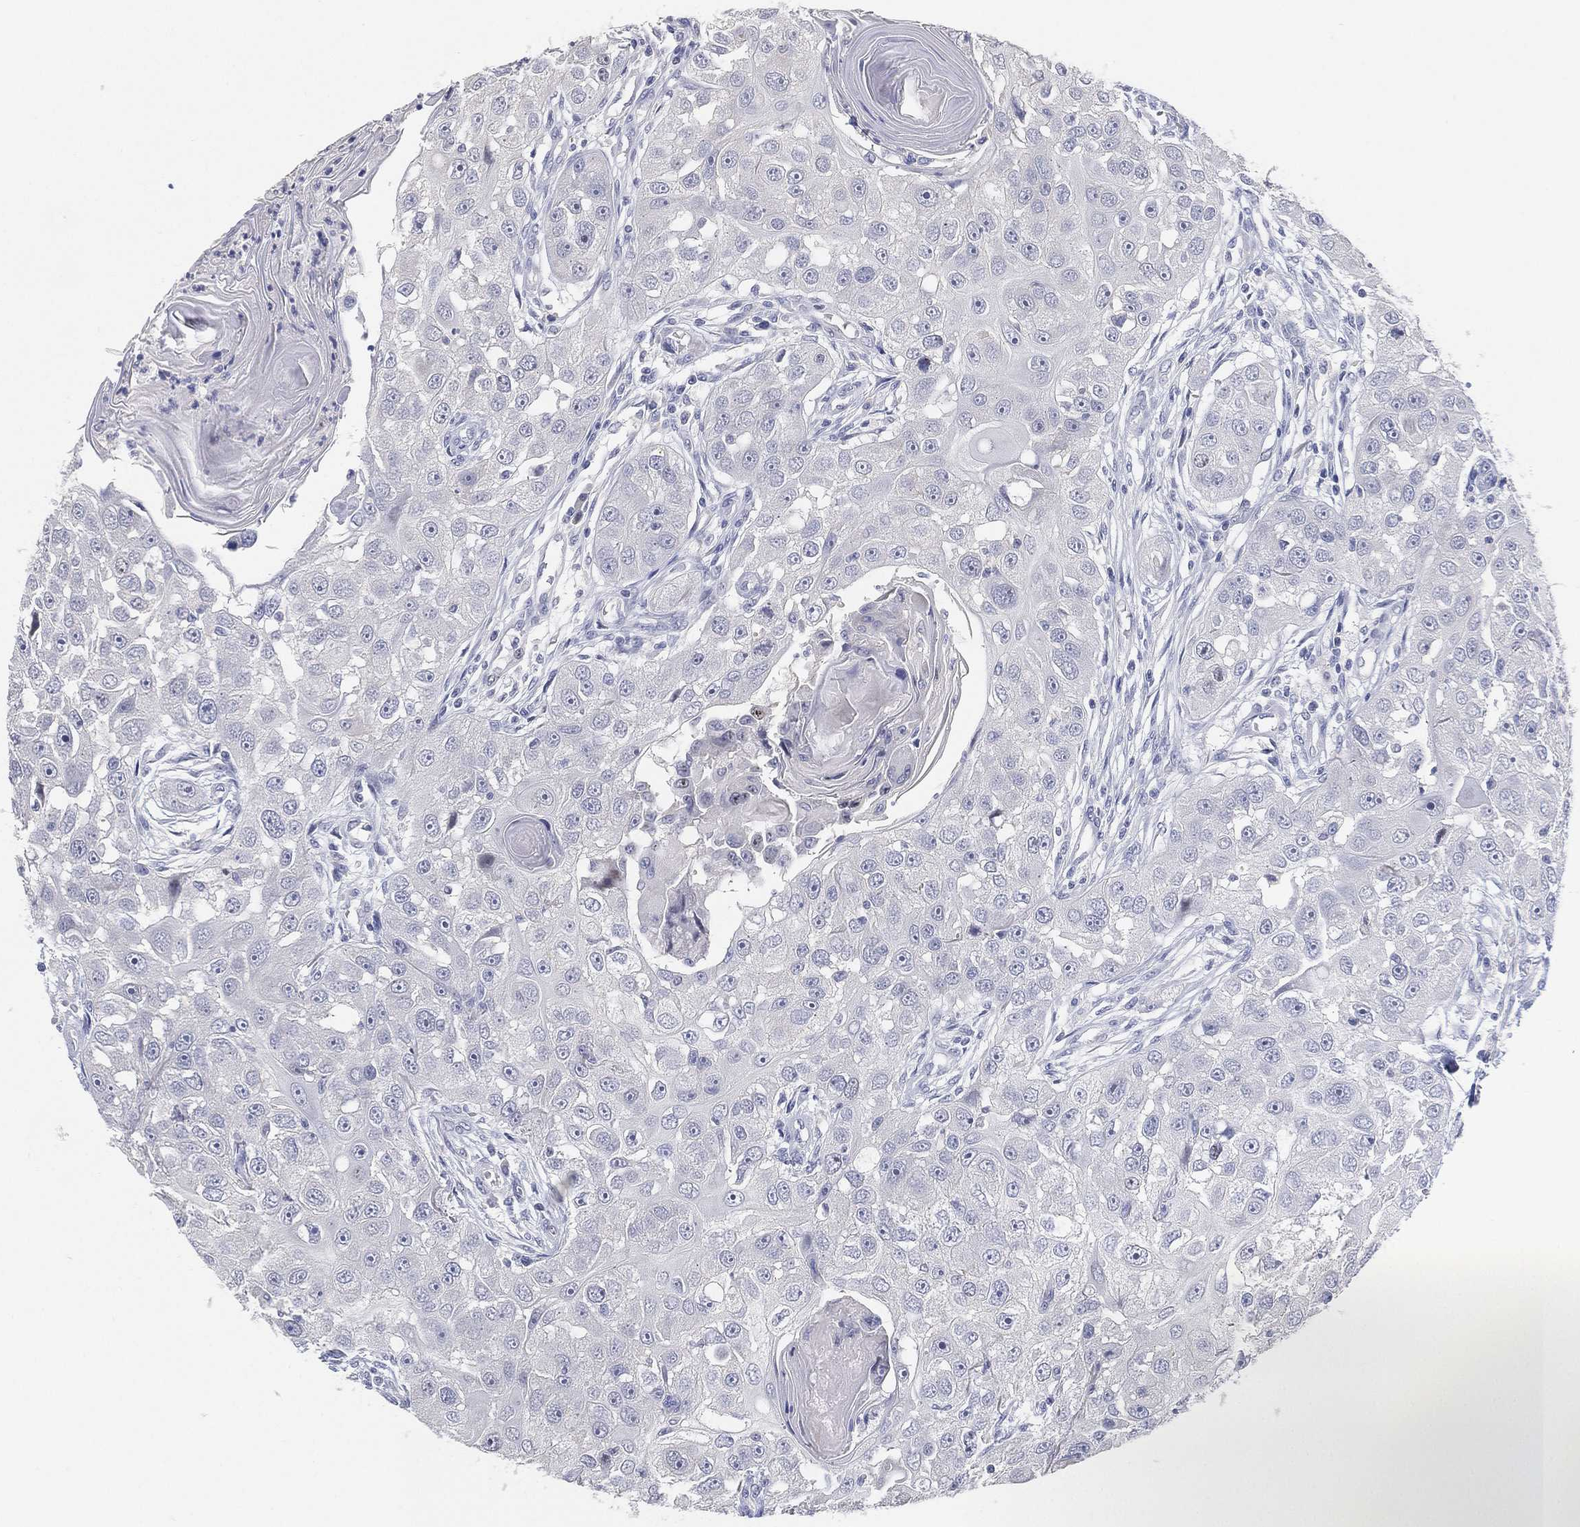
{"staining": {"intensity": "negative", "quantity": "none", "location": "none"}, "tissue": "head and neck cancer", "cell_type": "Tumor cells", "image_type": "cancer", "snomed": [{"axis": "morphology", "description": "Squamous cell carcinoma, NOS"}, {"axis": "topography", "description": "Head-Neck"}], "caption": "Tumor cells show no significant protein staining in squamous cell carcinoma (head and neck).", "gene": "FAM187B", "patient": {"sex": "male", "age": 51}}